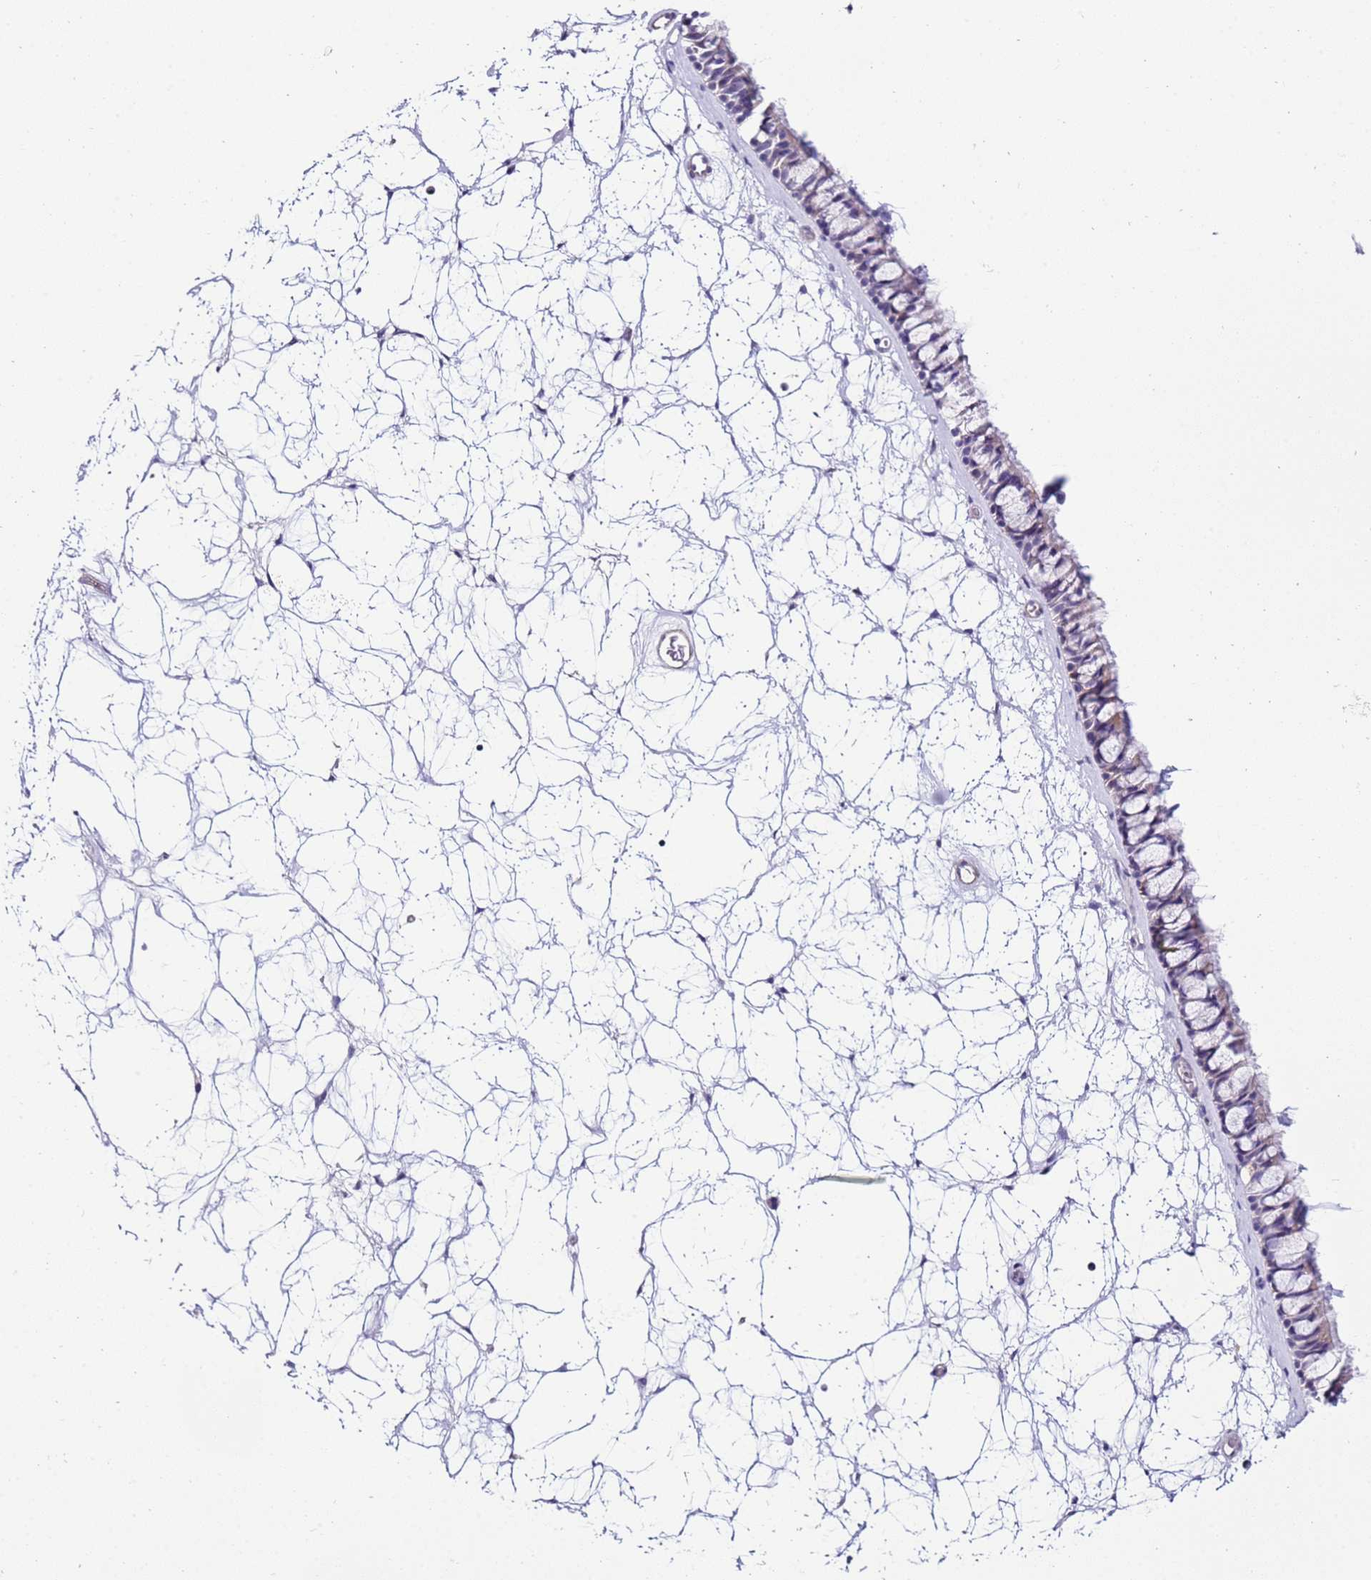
{"staining": {"intensity": "negative", "quantity": "none", "location": "none"}, "tissue": "nasopharynx", "cell_type": "Respiratory epithelial cells", "image_type": "normal", "snomed": [{"axis": "morphology", "description": "Normal tissue, NOS"}, {"axis": "topography", "description": "Nasopharynx"}], "caption": "Immunohistochemistry of normal human nasopharynx shows no expression in respiratory epithelial cells. (DAB (3,3'-diaminobenzidine) IHC visualized using brightfield microscopy, high magnification).", "gene": "HGD", "patient": {"sex": "male", "age": 64}}